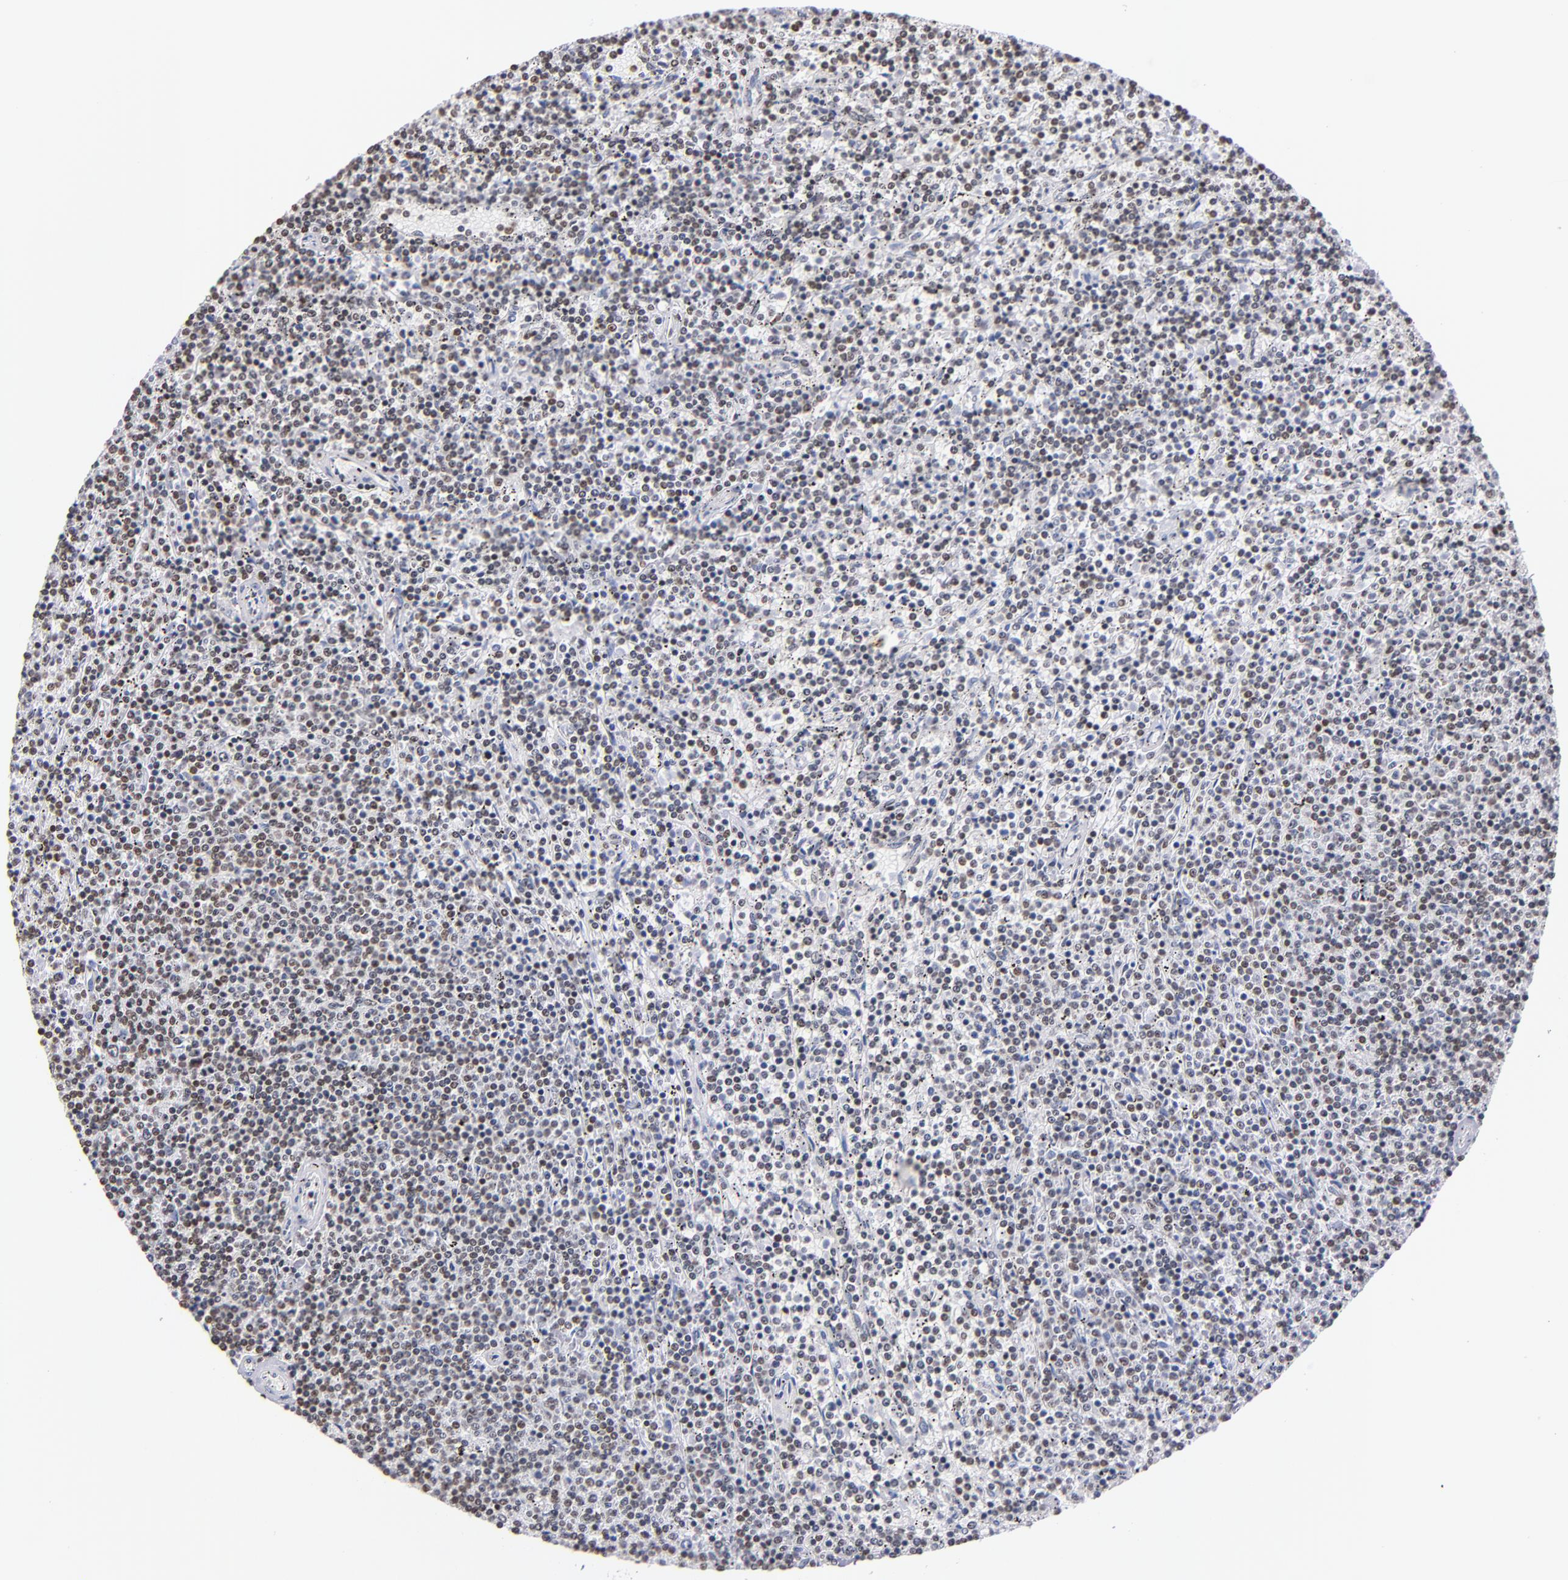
{"staining": {"intensity": "weak", "quantity": "25%-75%", "location": "nuclear"}, "tissue": "lymphoma", "cell_type": "Tumor cells", "image_type": "cancer", "snomed": [{"axis": "morphology", "description": "Malignant lymphoma, non-Hodgkin's type, Low grade"}, {"axis": "topography", "description": "Spleen"}], "caption": "About 25%-75% of tumor cells in lymphoma display weak nuclear protein staining as visualized by brown immunohistochemical staining.", "gene": "IFI16", "patient": {"sex": "female", "age": 50}}